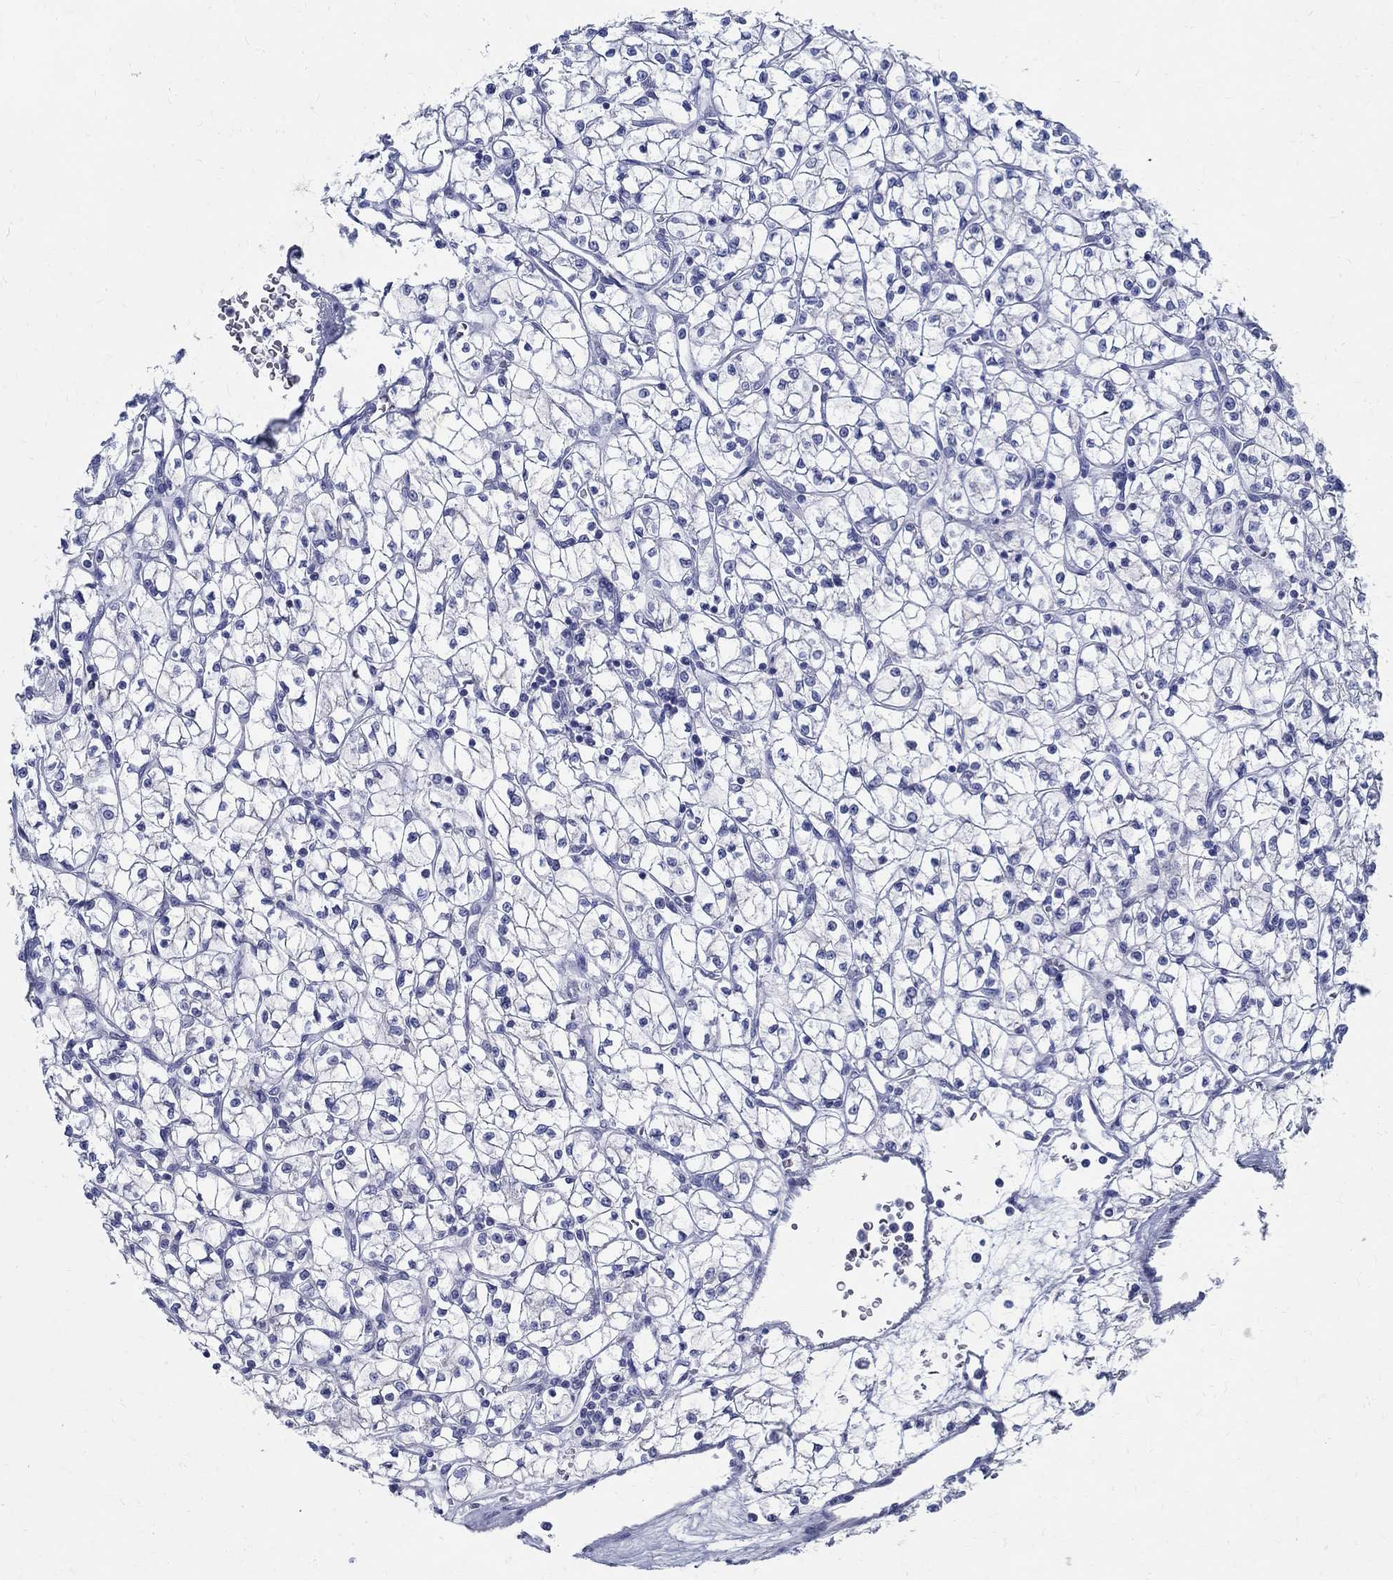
{"staining": {"intensity": "negative", "quantity": "none", "location": "none"}, "tissue": "renal cancer", "cell_type": "Tumor cells", "image_type": "cancer", "snomed": [{"axis": "morphology", "description": "Adenocarcinoma, NOS"}, {"axis": "topography", "description": "Kidney"}], "caption": "This is a micrograph of immunohistochemistry (IHC) staining of renal cancer, which shows no staining in tumor cells.", "gene": "BSPRY", "patient": {"sex": "female", "age": 64}}